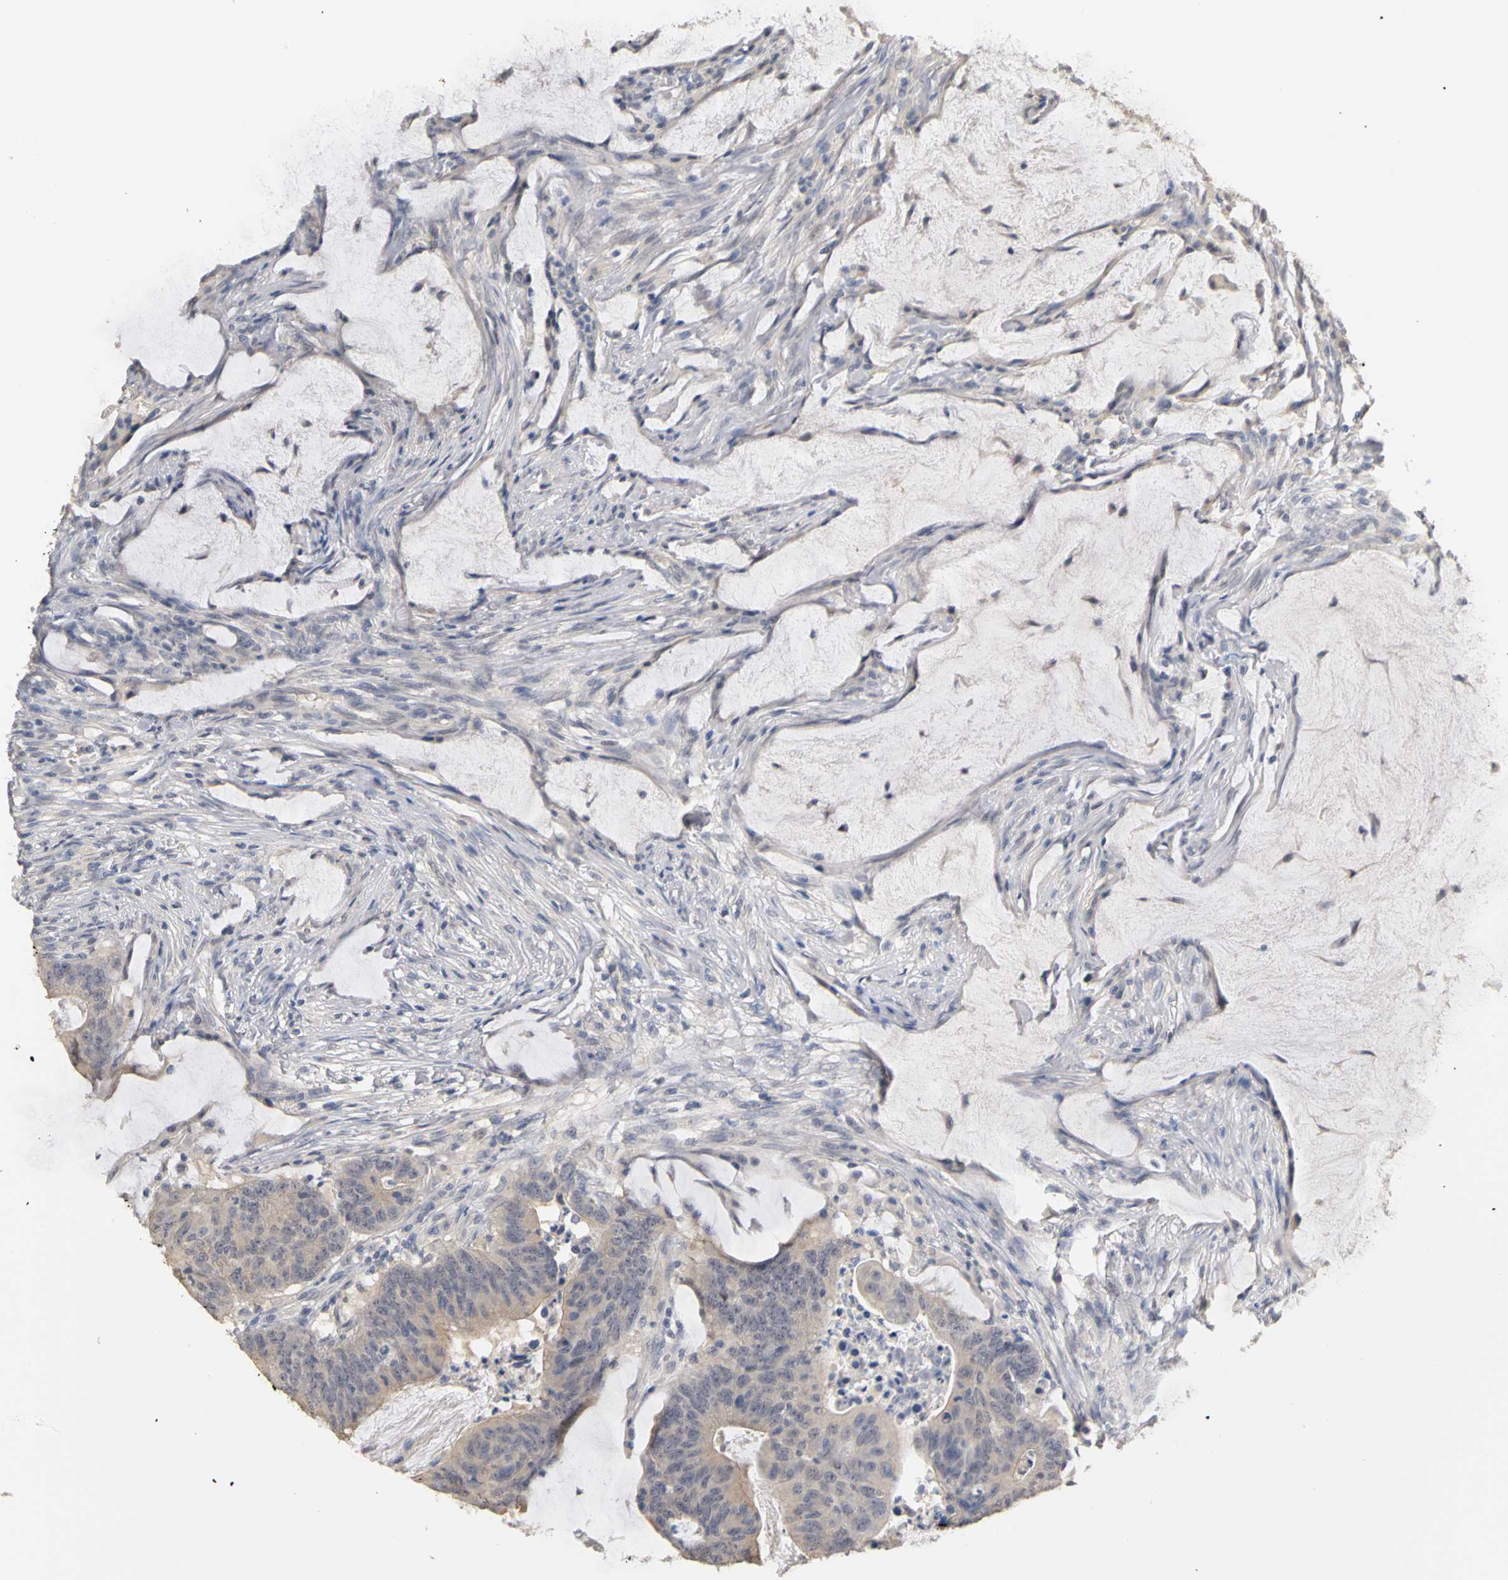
{"staining": {"intensity": "weak", "quantity": ">75%", "location": "cytoplasmic/membranous"}, "tissue": "colorectal cancer", "cell_type": "Tumor cells", "image_type": "cancer", "snomed": [{"axis": "morphology", "description": "Adenocarcinoma, NOS"}, {"axis": "topography", "description": "Colon"}], "caption": "Immunohistochemical staining of human colorectal cancer (adenocarcinoma) shows low levels of weak cytoplasmic/membranous expression in approximately >75% of tumor cells.", "gene": "PGR", "patient": {"sex": "male", "age": 45}}